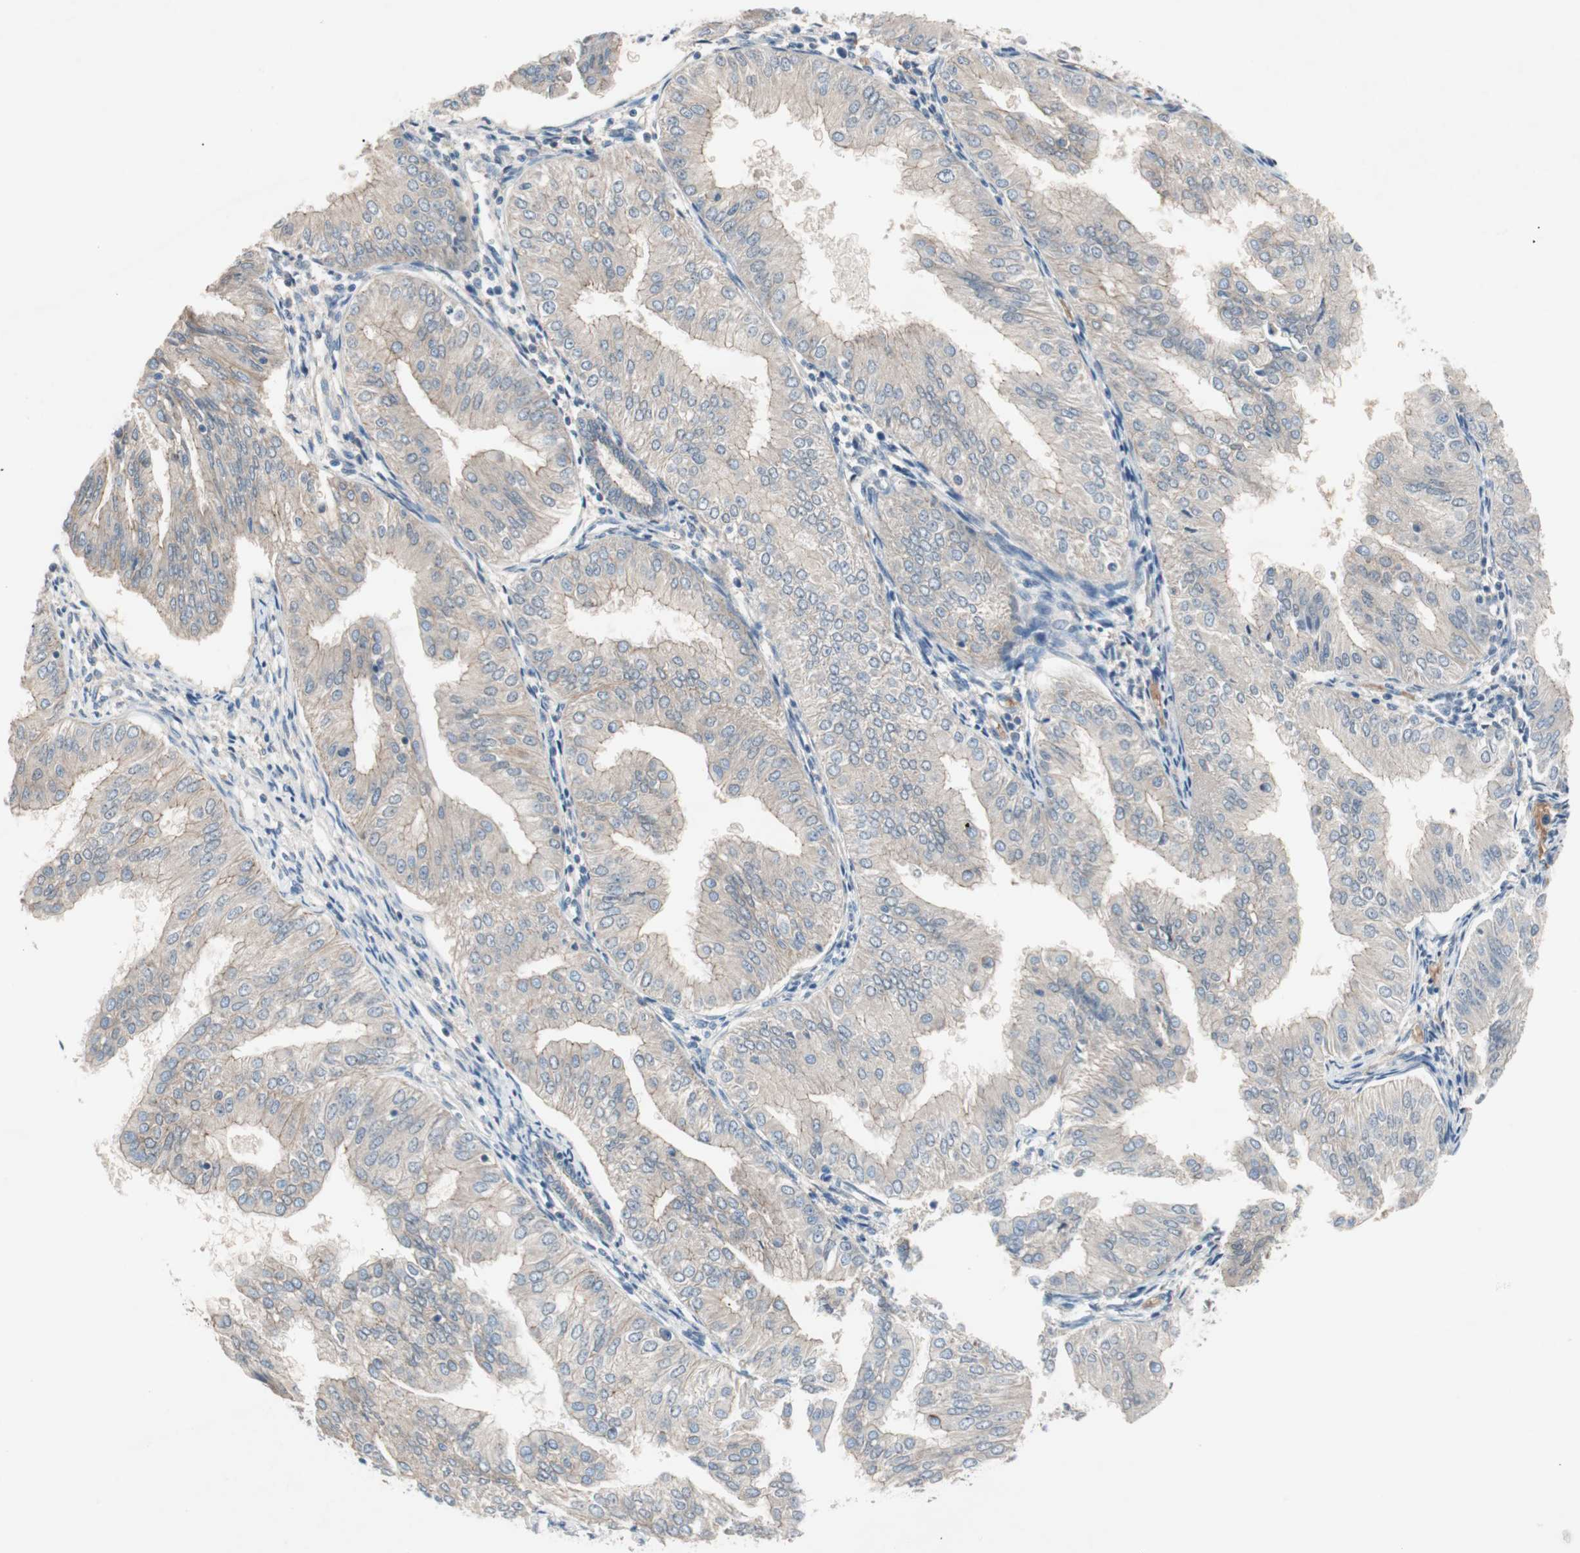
{"staining": {"intensity": "weak", "quantity": "<25%", "location": "cytoplasmic/membranous"}, "tissue": "endometrial cancer", "cell_type": "Tumor cells", "image_type": "cancer", "snomed": [{"axis": "morphology", "description": "Adenocarcinoma, NOS"}, {"axis": "topography", "description": "Endometrium"}], "caption": "High magnification brightfield microscopy of adenocarcinoma (endometrial) stained with DAB (brown) and counterstained with hematoxylin (blue): tumor cells show no significant expression.", "gene": "GLUL", "patient": {"sex": "female", "age": 53}}